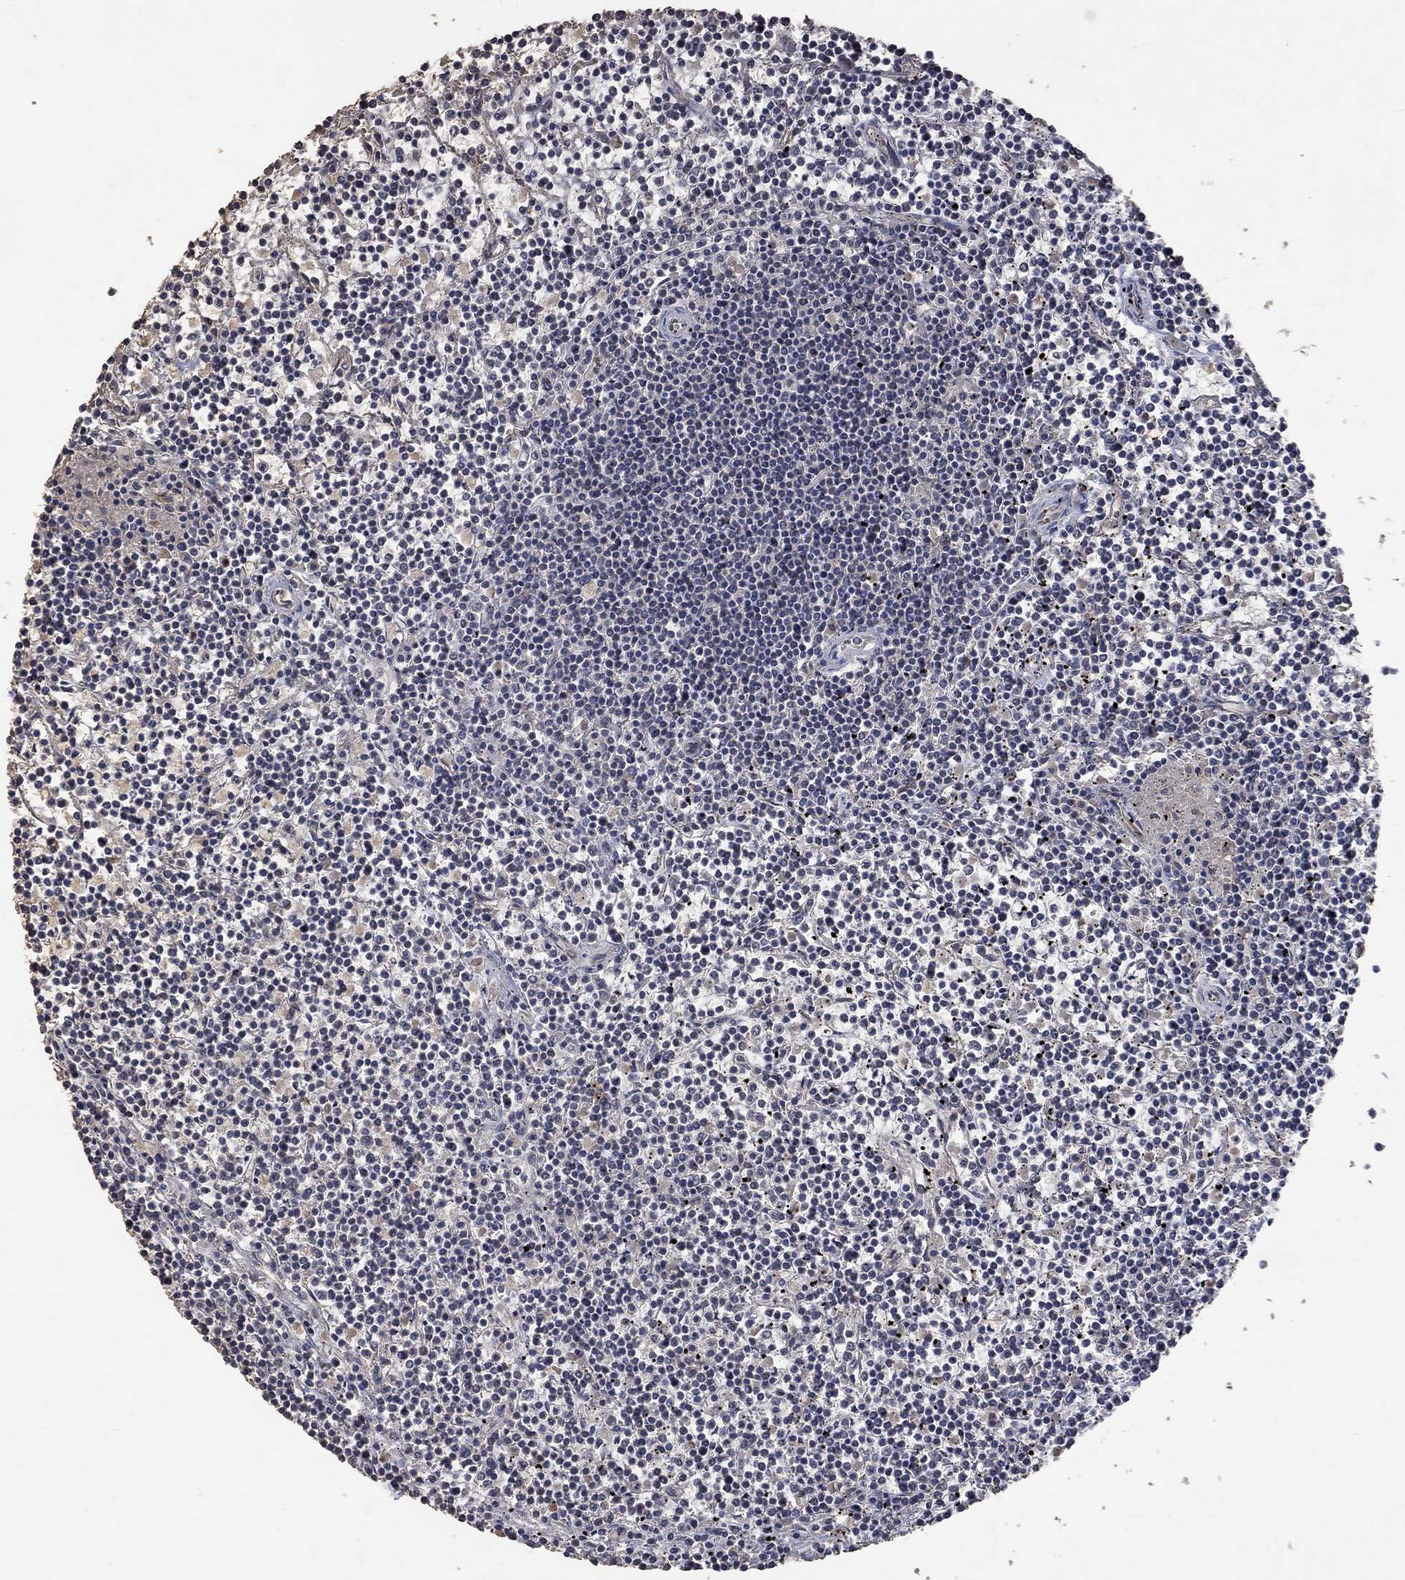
{"staining": {"intensity": "negative", "quantity": "none", "location": "none"}, "tissue": "lymphoma", "cell_type": "Tumor cells", "image_type": "cancer", "snomed": [{"axis": "morphology", "description": "Malignant lymphoma, non-Hodgkin's type, Low grade"}, {"axis": "topography", "description": "Spleen"}], "caption": "This photomicrograph is of lymphoma stained with IHC to label a protein in brown with the nuclei are counter-stained blue. There is no expression in tumor cells. (Brightfield microscopy of DAB (3,3'-diaminobenzidine) immunohistochemistry at high magnification).", "gene": "GRIN2D", "patient": {"sex": "female", "age": 19}}